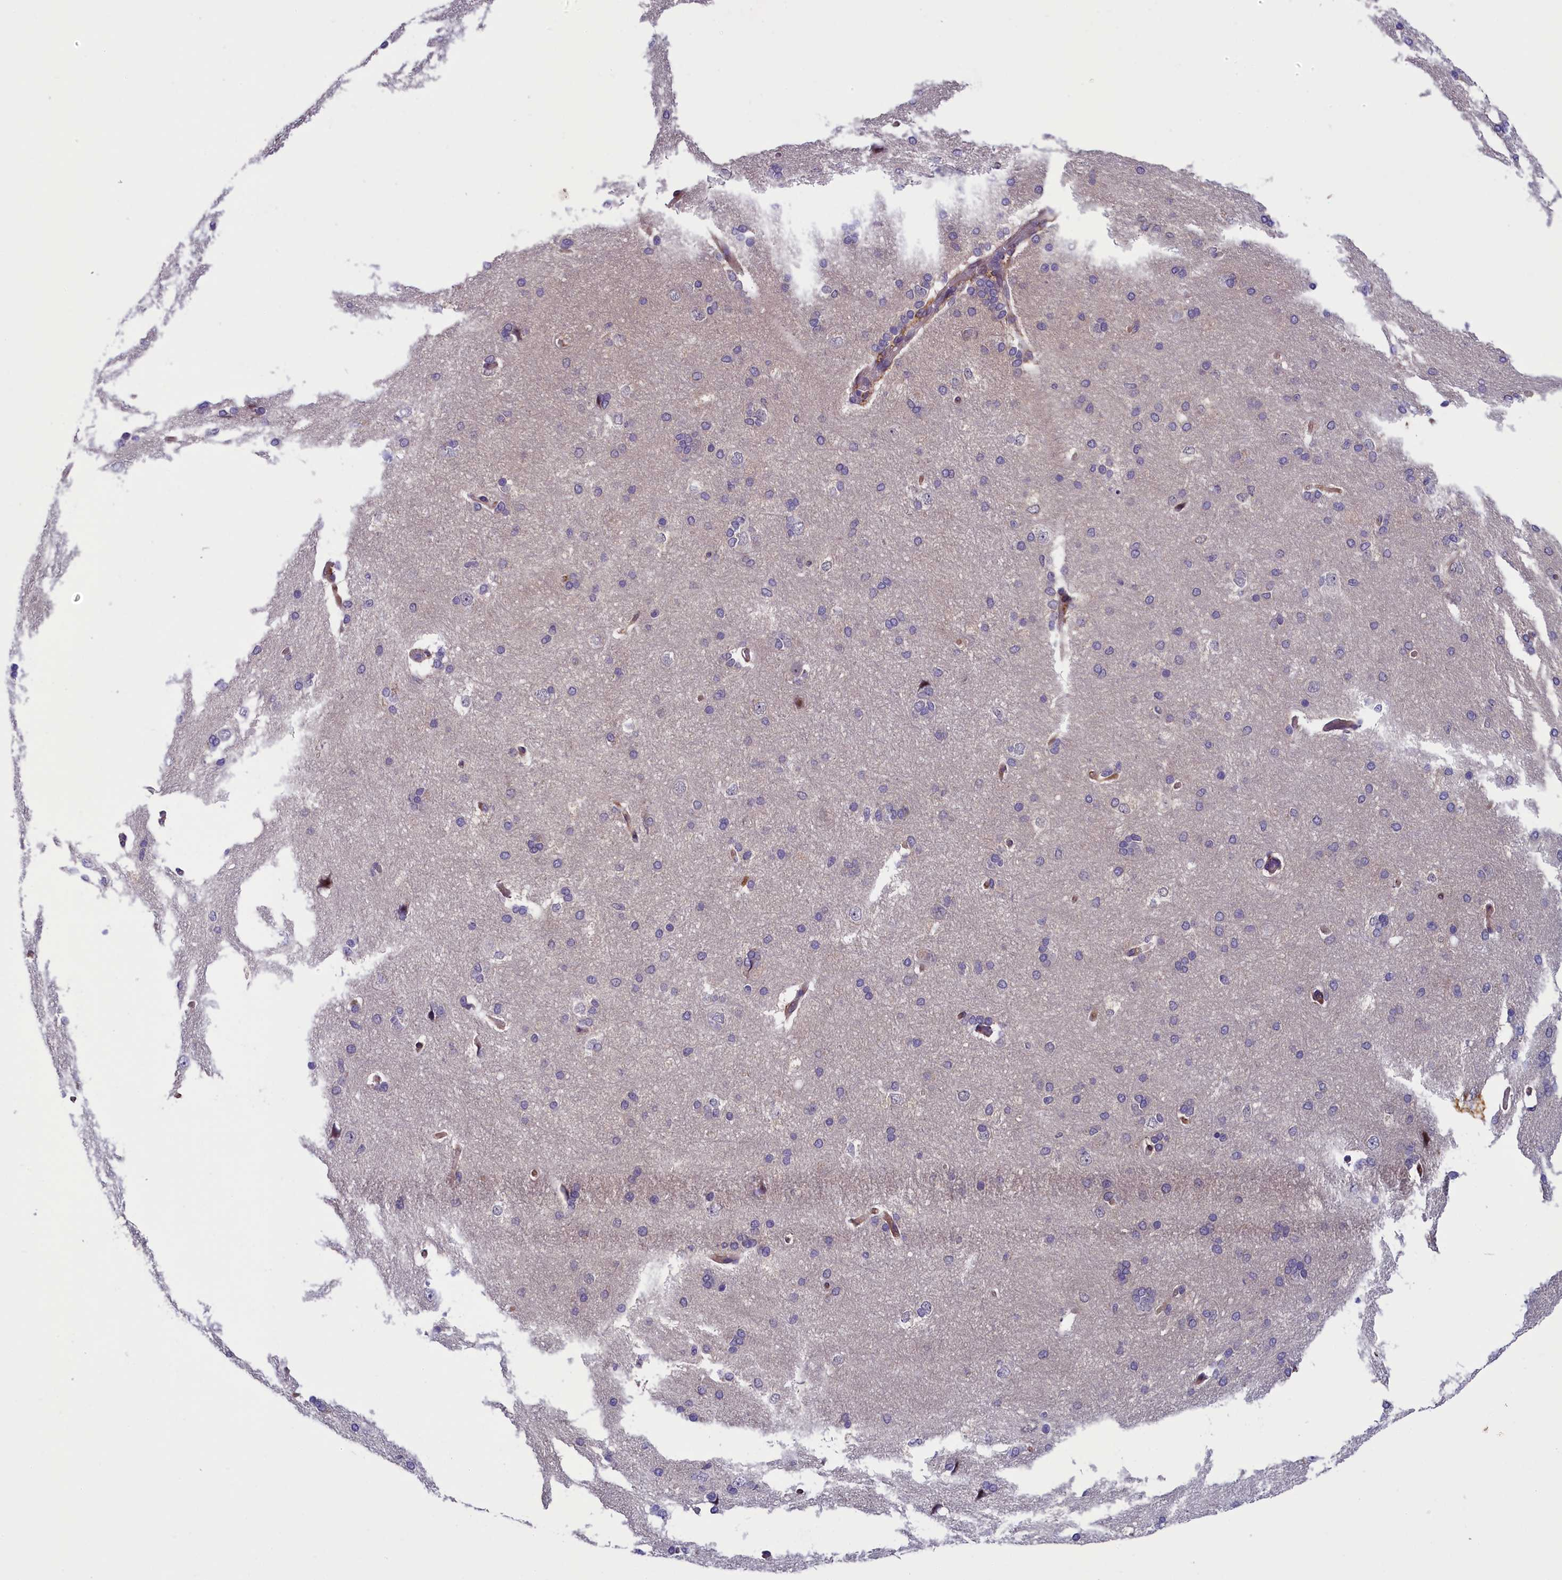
{"staining": {"intensity": "moderate", "quantity": ">75%", "location": "cytoplasmic/membranous"}, "tissue": "cerebral cortex", "cell_type": "Endothelial cells", "image_type": "normal", "snomed": [{"axis": "morphology", "description": "Normal tissue, NOS"}, {"axis": "topography", "description": "Cerebral cortex"}], "caption": "Cerebral cortex stained with immunohistochemistry (IHC) exhibits moderate cytoplasmic/membranous staining in about >75% of endothelial cells. The staining was performed using DAB to visualize the protein expression in brown, while the nuclei were stained in blue with hematoxylin (Magnification: 20x).", "gene": "ANKRD39", "patient": {"sex": "male", "age": 62}}